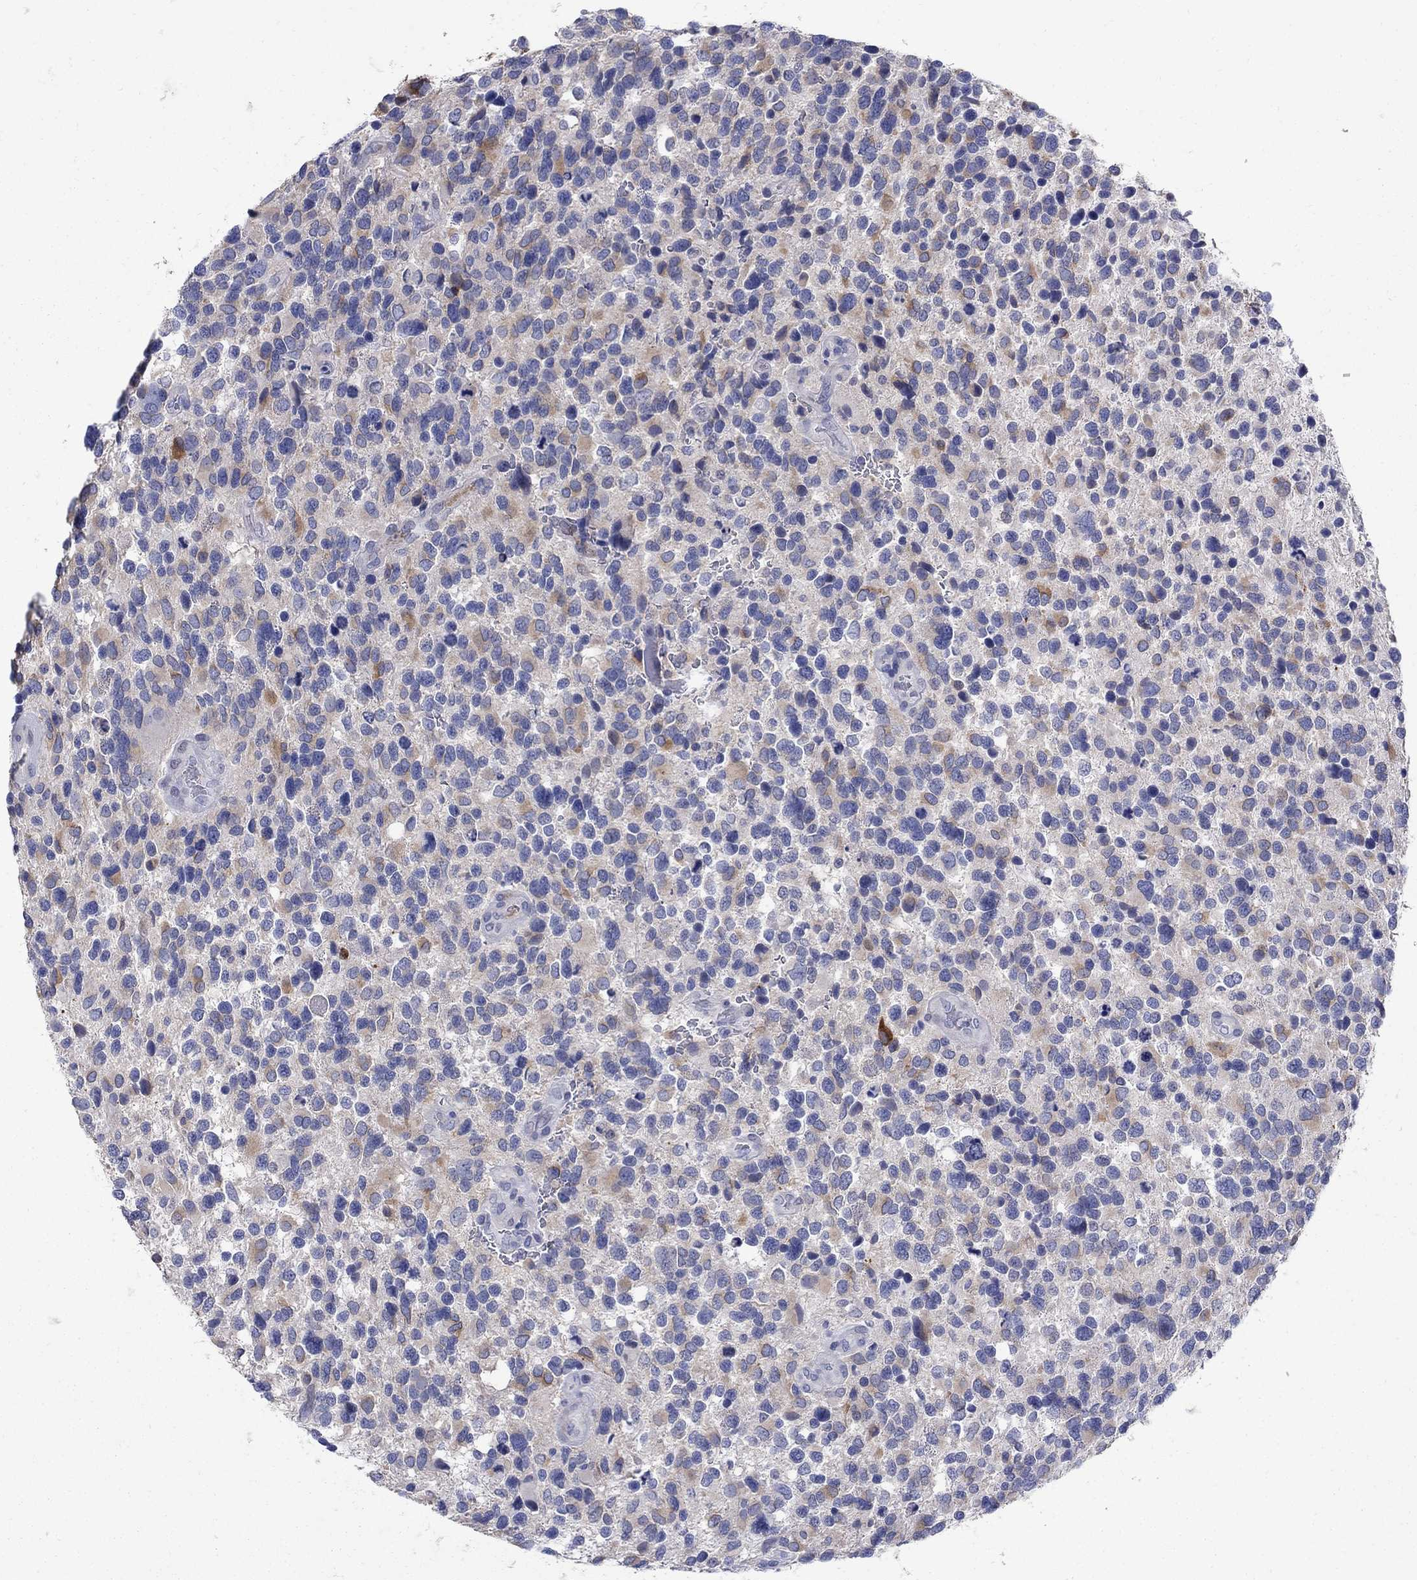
{"staining": {"intensity": "negative", "quantity": "none", "location": "none"}, "tissue": "glioma", "cell_type": "Tumor cells", "image_type": "cancer", "snomed": [{"axis": "morphology", "description": "Glioma, malignant, Low grade"}, {"axis": "topography", "description": "Brain"}], "caption": "Histopathology image shows no significant protein staining in tumor cells of malignant glioma (low-grade).", "gene": "REEP2", "patient": {"sex": "female", "age": 32}}